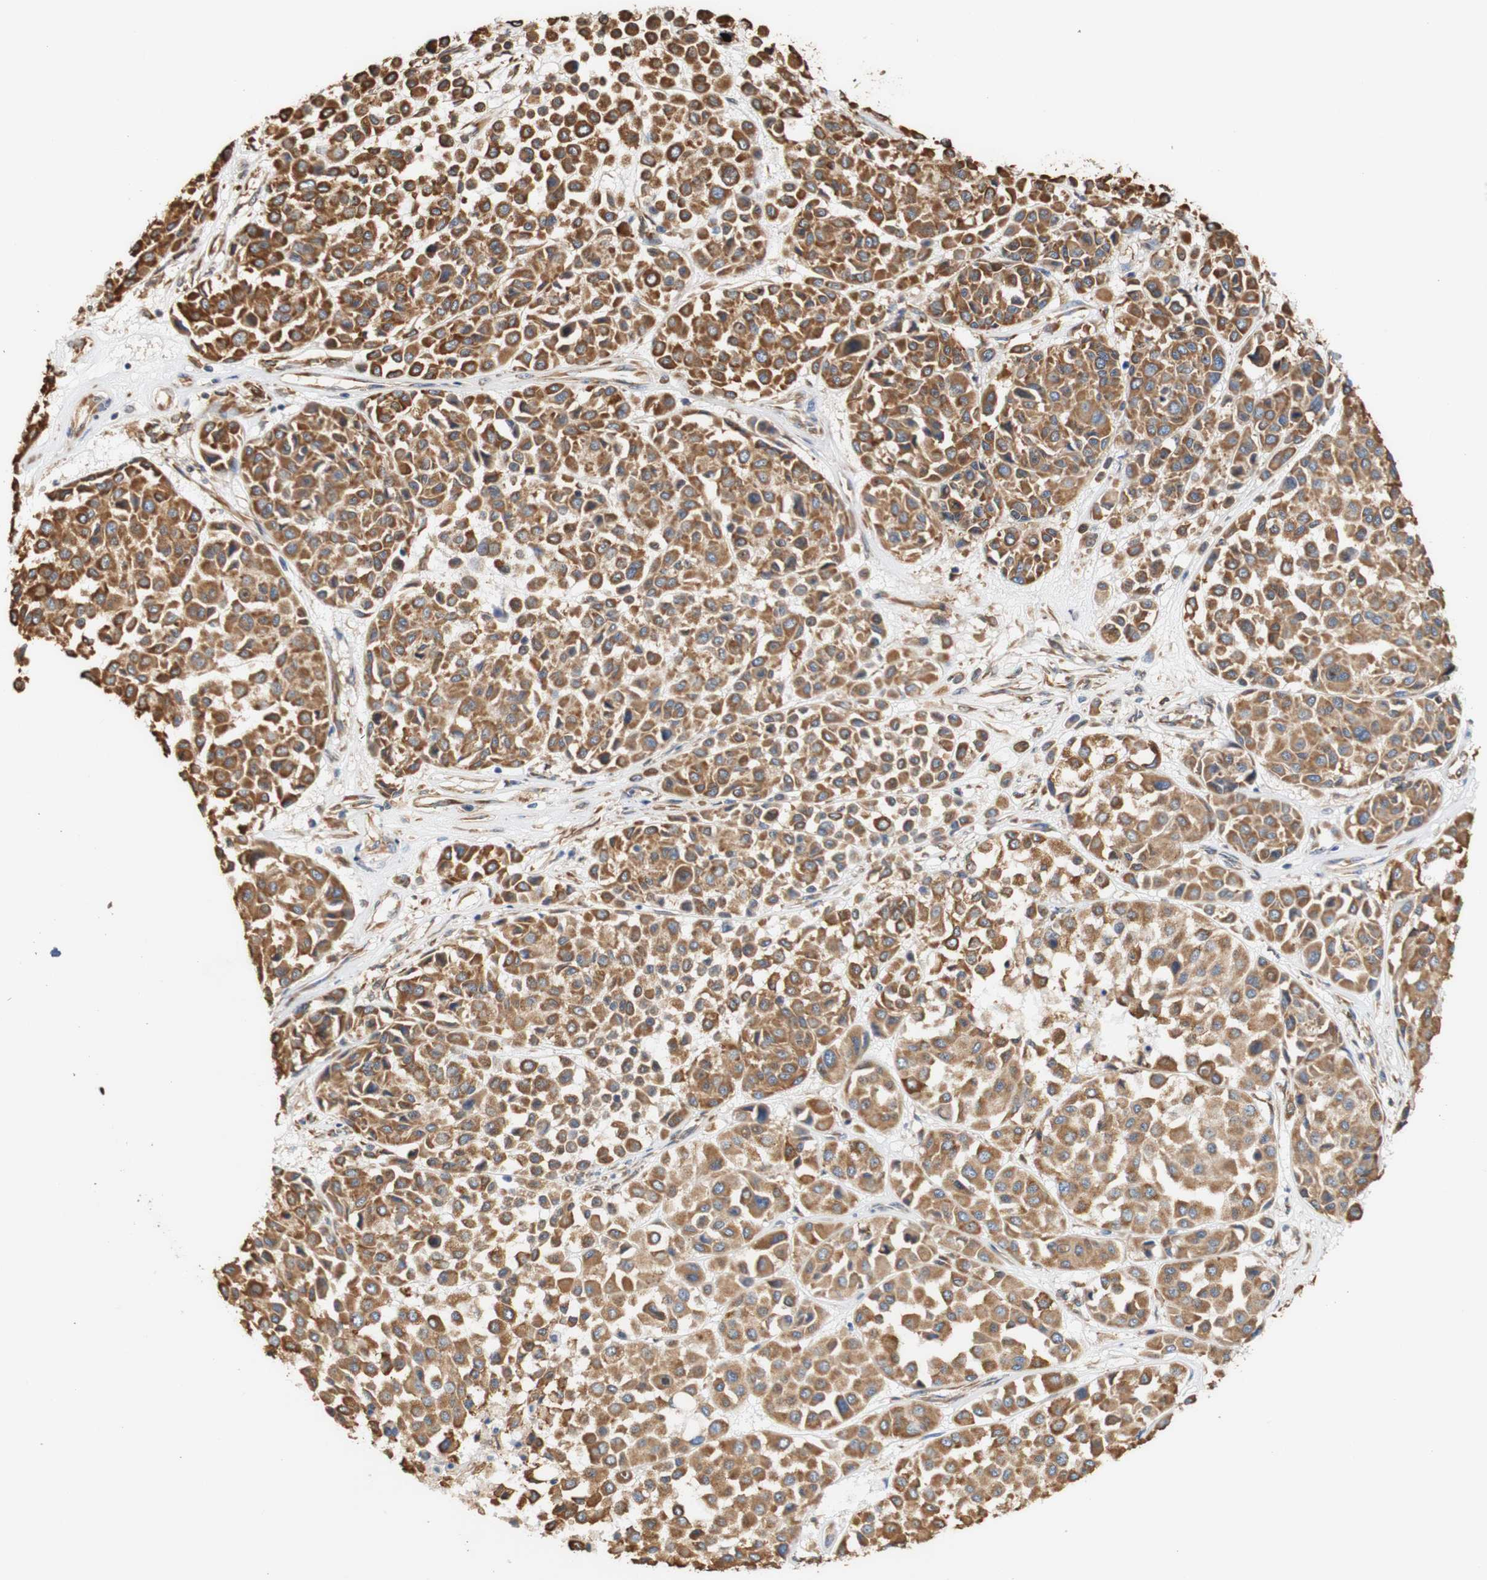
{"staining": {"intensity": "moderate", "quantity": ">75%", "location": "cytoplasmic/membranous"}, "tissue": "melanoma", "cell_type": "Tumor cells", "image_type": "cancer", "snomed": [{"axis": "morphology", "description": "Malignant melanoma, Metastatic site"}, {"axis": "topography", "description": "Soft tissue"}], "caption": "IHC staining of melanoma, which demonstrates medium levels of moderate cytoplasmic/membranous positivity in approximately >75% of tumor cells indicating moderate cytoplasmic/membranous protein positivity. The staining was performed using DAB (3,3'-diaminobenzidine) (brown) for protein detection and nuclei were counterstained in hematoxylin (blue).", "gene": "EIF2AK4", "patient": {"sex": "male", "age": 41}}